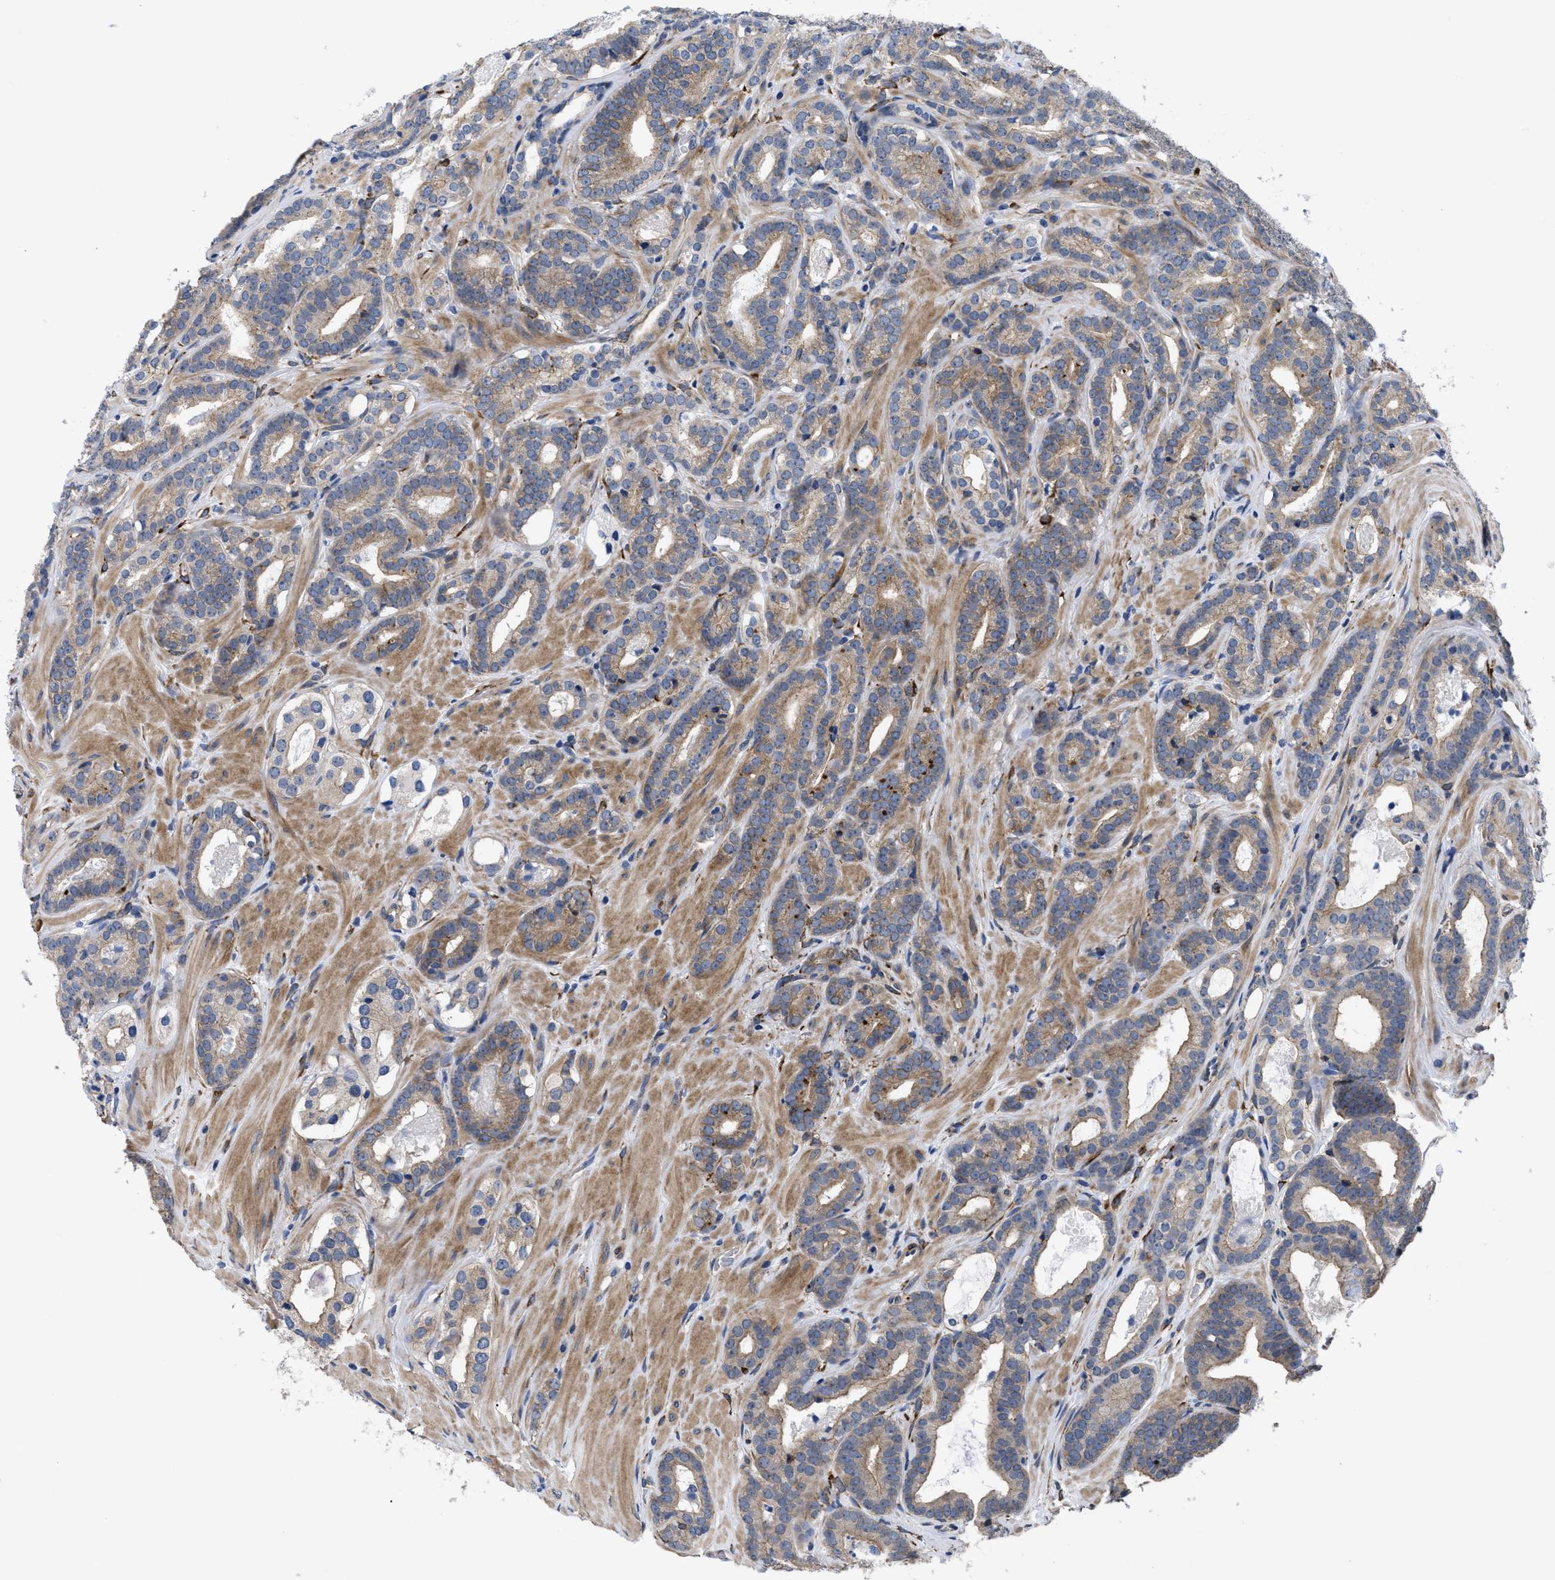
{"staining": {"intensity": "weak", "quantity": "25%-75%", "location": "cytoplasmic/membranous"}, "tissue": "prostate cancer", "cell_type": "Tumor cells", "image_type": "cancer", "snomed": [{"axis": "morphology", "description": "Adenocarcinoma, High grade"}, {"axis": "topography", "description": "Prostate"}], "caption": "Adenocarcinoma (high-grade) (prostate) stained for a protein exhibits weak cytoplasmic/membranous positivity in tumor cells.", "gene": "SQLE", "patient": {"sex": "male", "age": 60}}